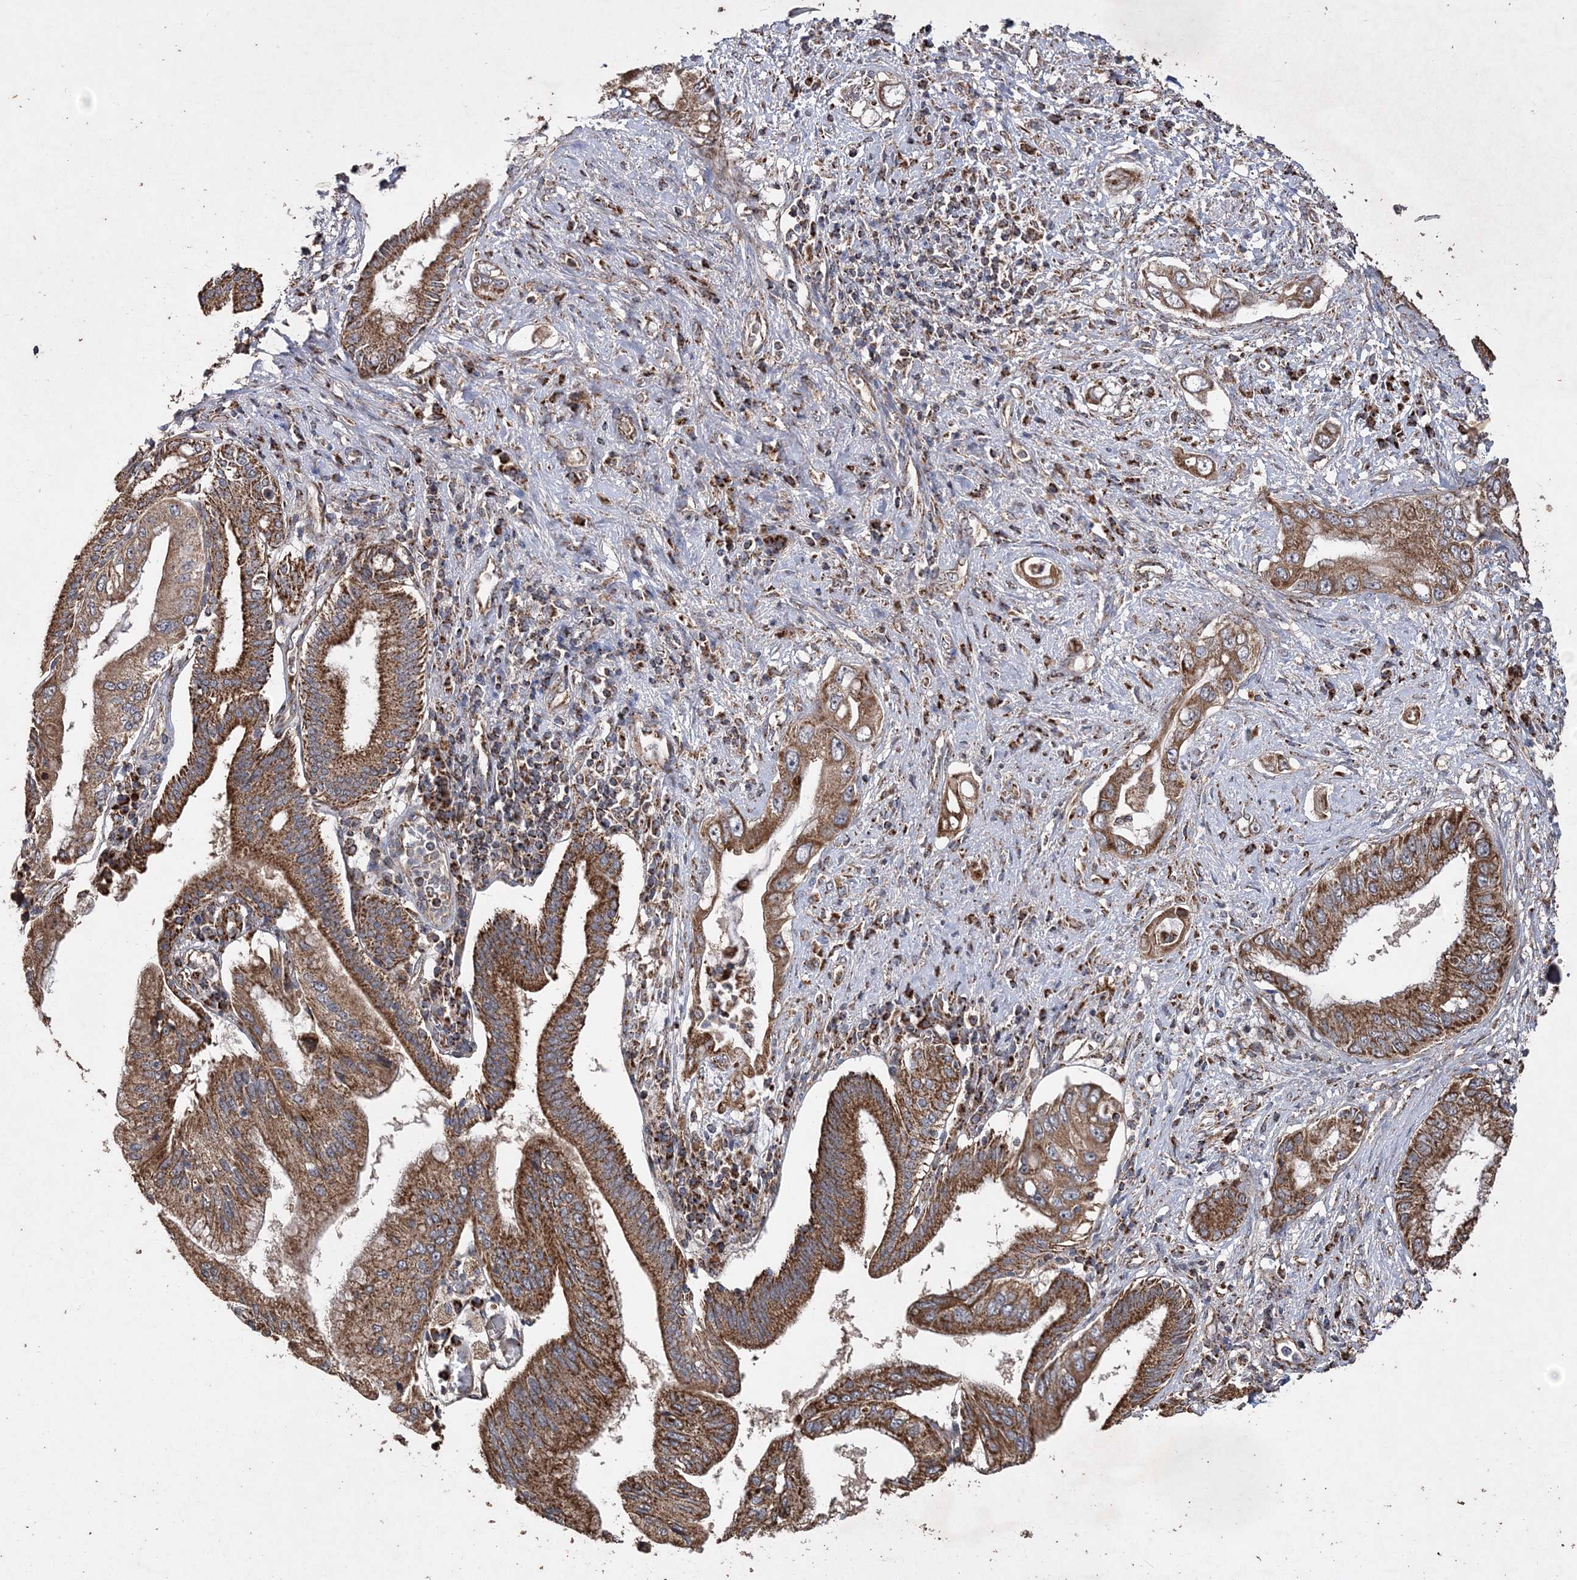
{"staining": {"intensity": "moderate", "quantity": ">75%", "location": "cytoplasmic/membranous"}, "tissue": "pancreatic cancer", "cell_type": "Tumor cells", "image_type": "cancer", "snomed": [{"axis": "morphology", "description": "Inflammation, NOS"}, {"axis": "morphology", "description": "Adenocarcinoma, NOS"}, {"axis": "topography", "description": "Pancreas"}], "caption": "Pancreatic adenocarcinoma was stained to show a protein in brown. There is medium levels of moderate cytoplasmic/membranous expression in about >75% of tumor cells.", "gene": "POC5", "patient": {"sex": "female", "age": 56}}